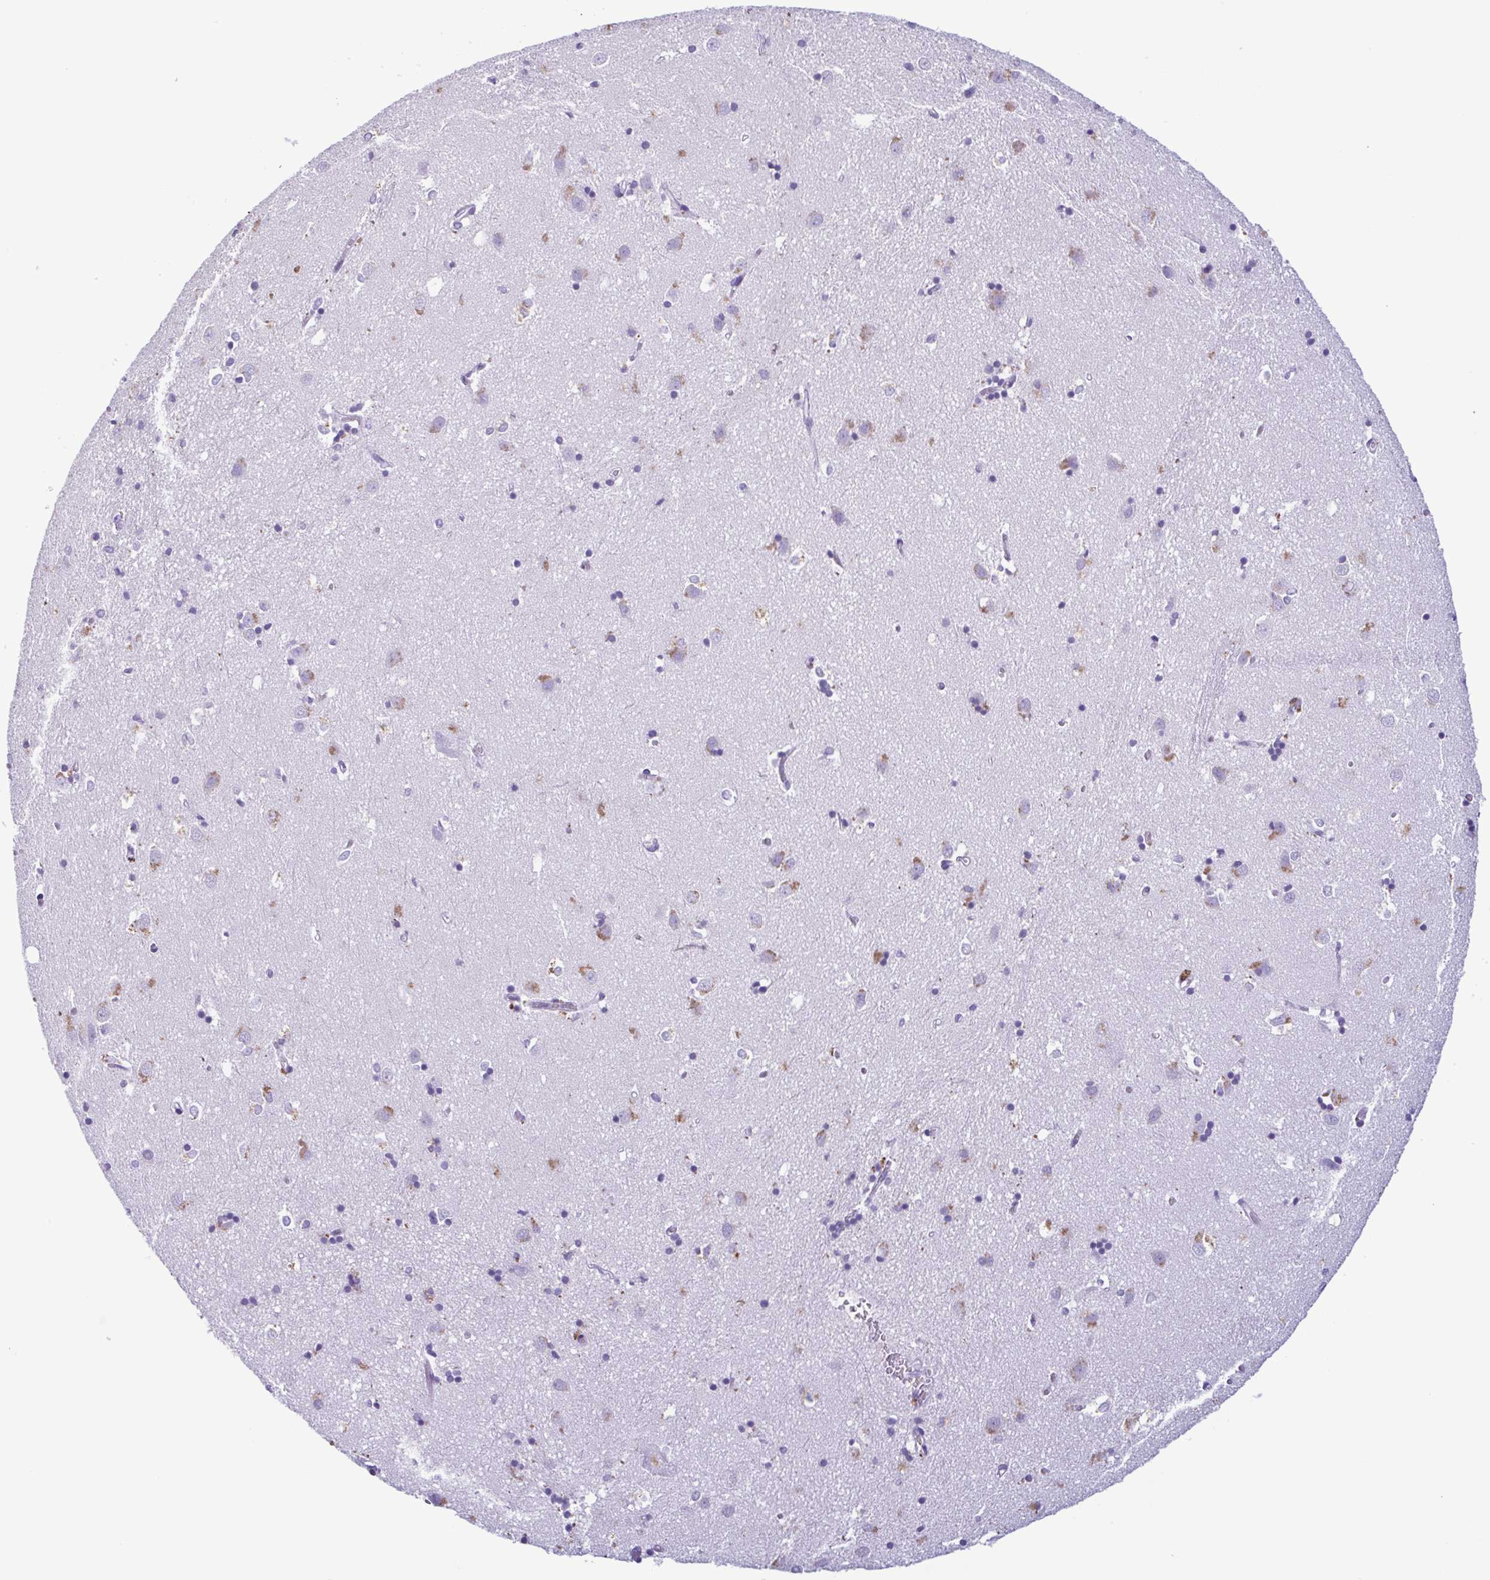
{"staining": {"intensity": "negative", "quantity": "none", "location": "none"}, "tissue": "caudate", "cell_type": "Glial cells", "image_type": "normal", "snomed": [{"axis": "morphology", "description": "Normal tissue, NOS"}, {"axis": "topography", "description": "Lateral ventricle wall"}], "caption": "Caudate was stained to show a protein in brown. There is no significant staining in glial cells. (Brightfield microscopy of DAB IHC at high magnification).", "gene": "LTF", "patient": {"sex": "male", "age": 54}}